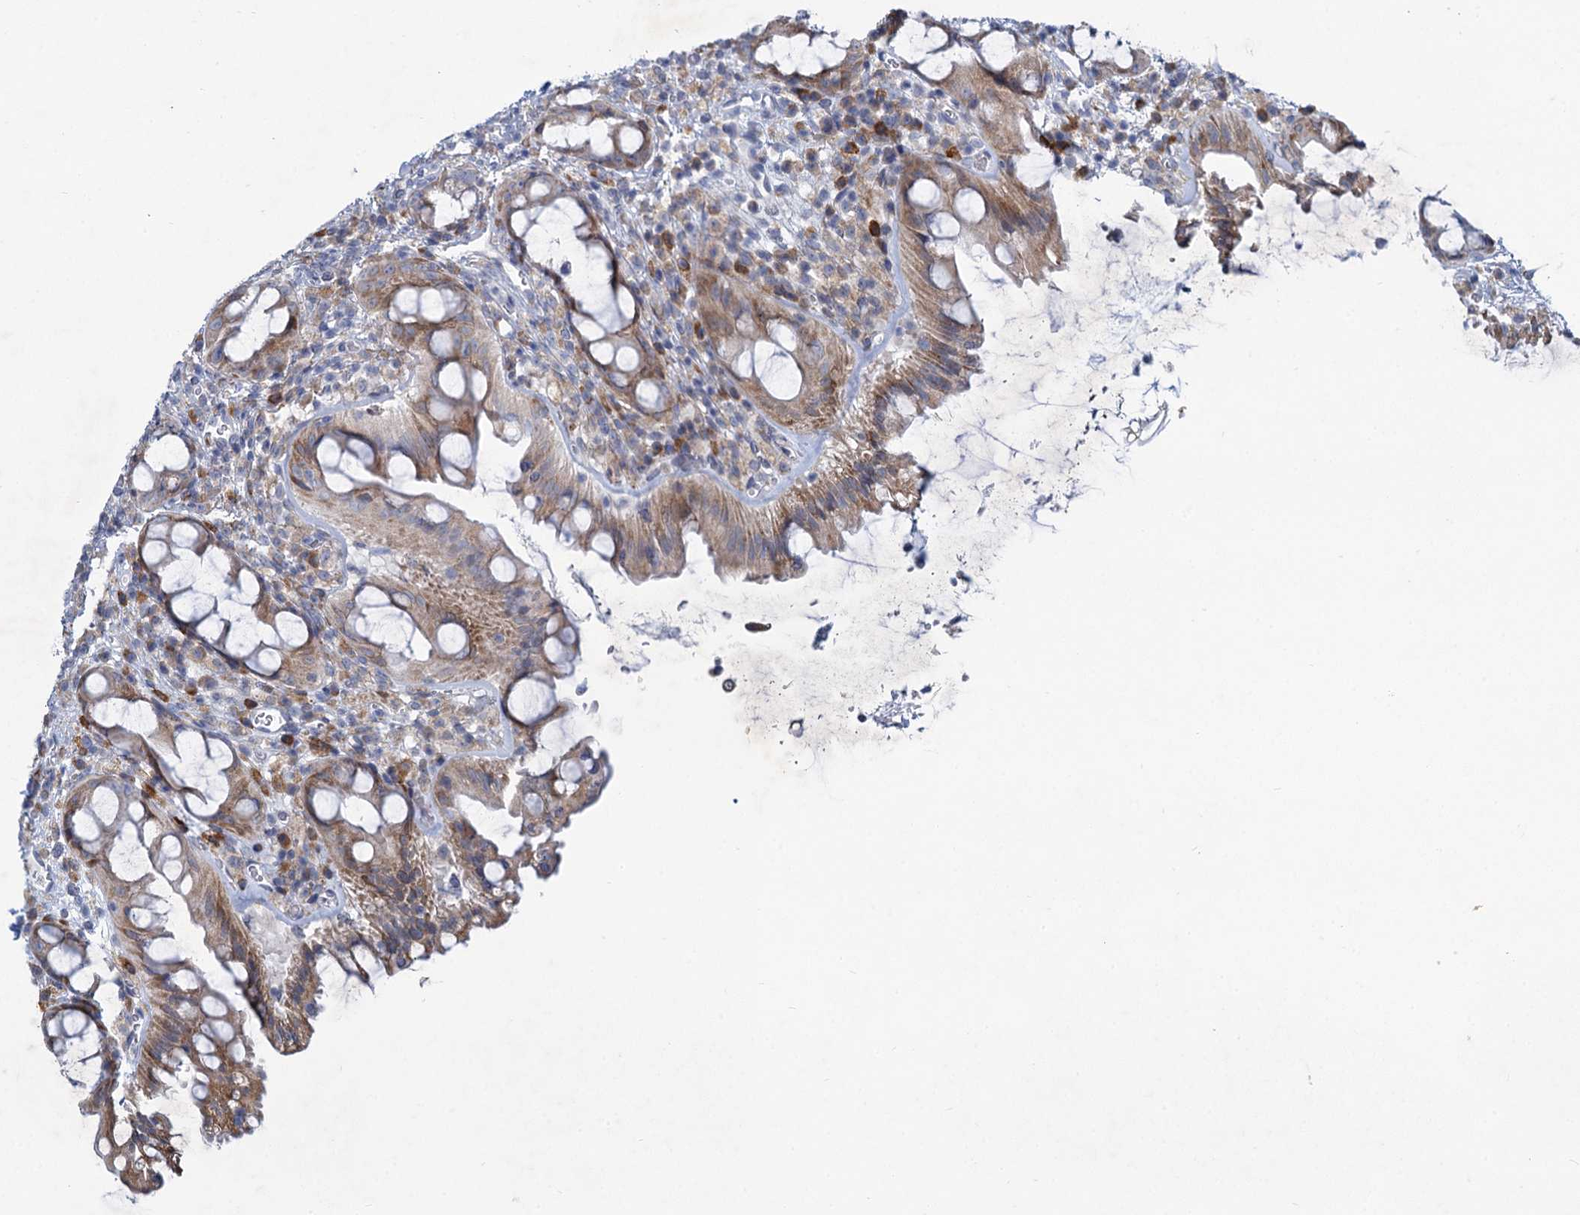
{"staining": {"intensity": "moderate", "quantity": "25%-75%", "location": "cytoplasmic/membranous"}, "tissue": "rectum", "cell_type": "Glandular cells", "image_type": "normal", "snomed": [{"axis": "morphology", "description": "Normal tissue, NOS"}, {"axis": "topography", "description": "Rectum"}], "caption": "This is a photomicrograph of immunohistochemistry staining of benign rectum, which shows moderate positivity in the cytoplasmic/membranous of glandular cells.", "gene": "PRSS35", "patient": {"sex": "female", "age": 57}}